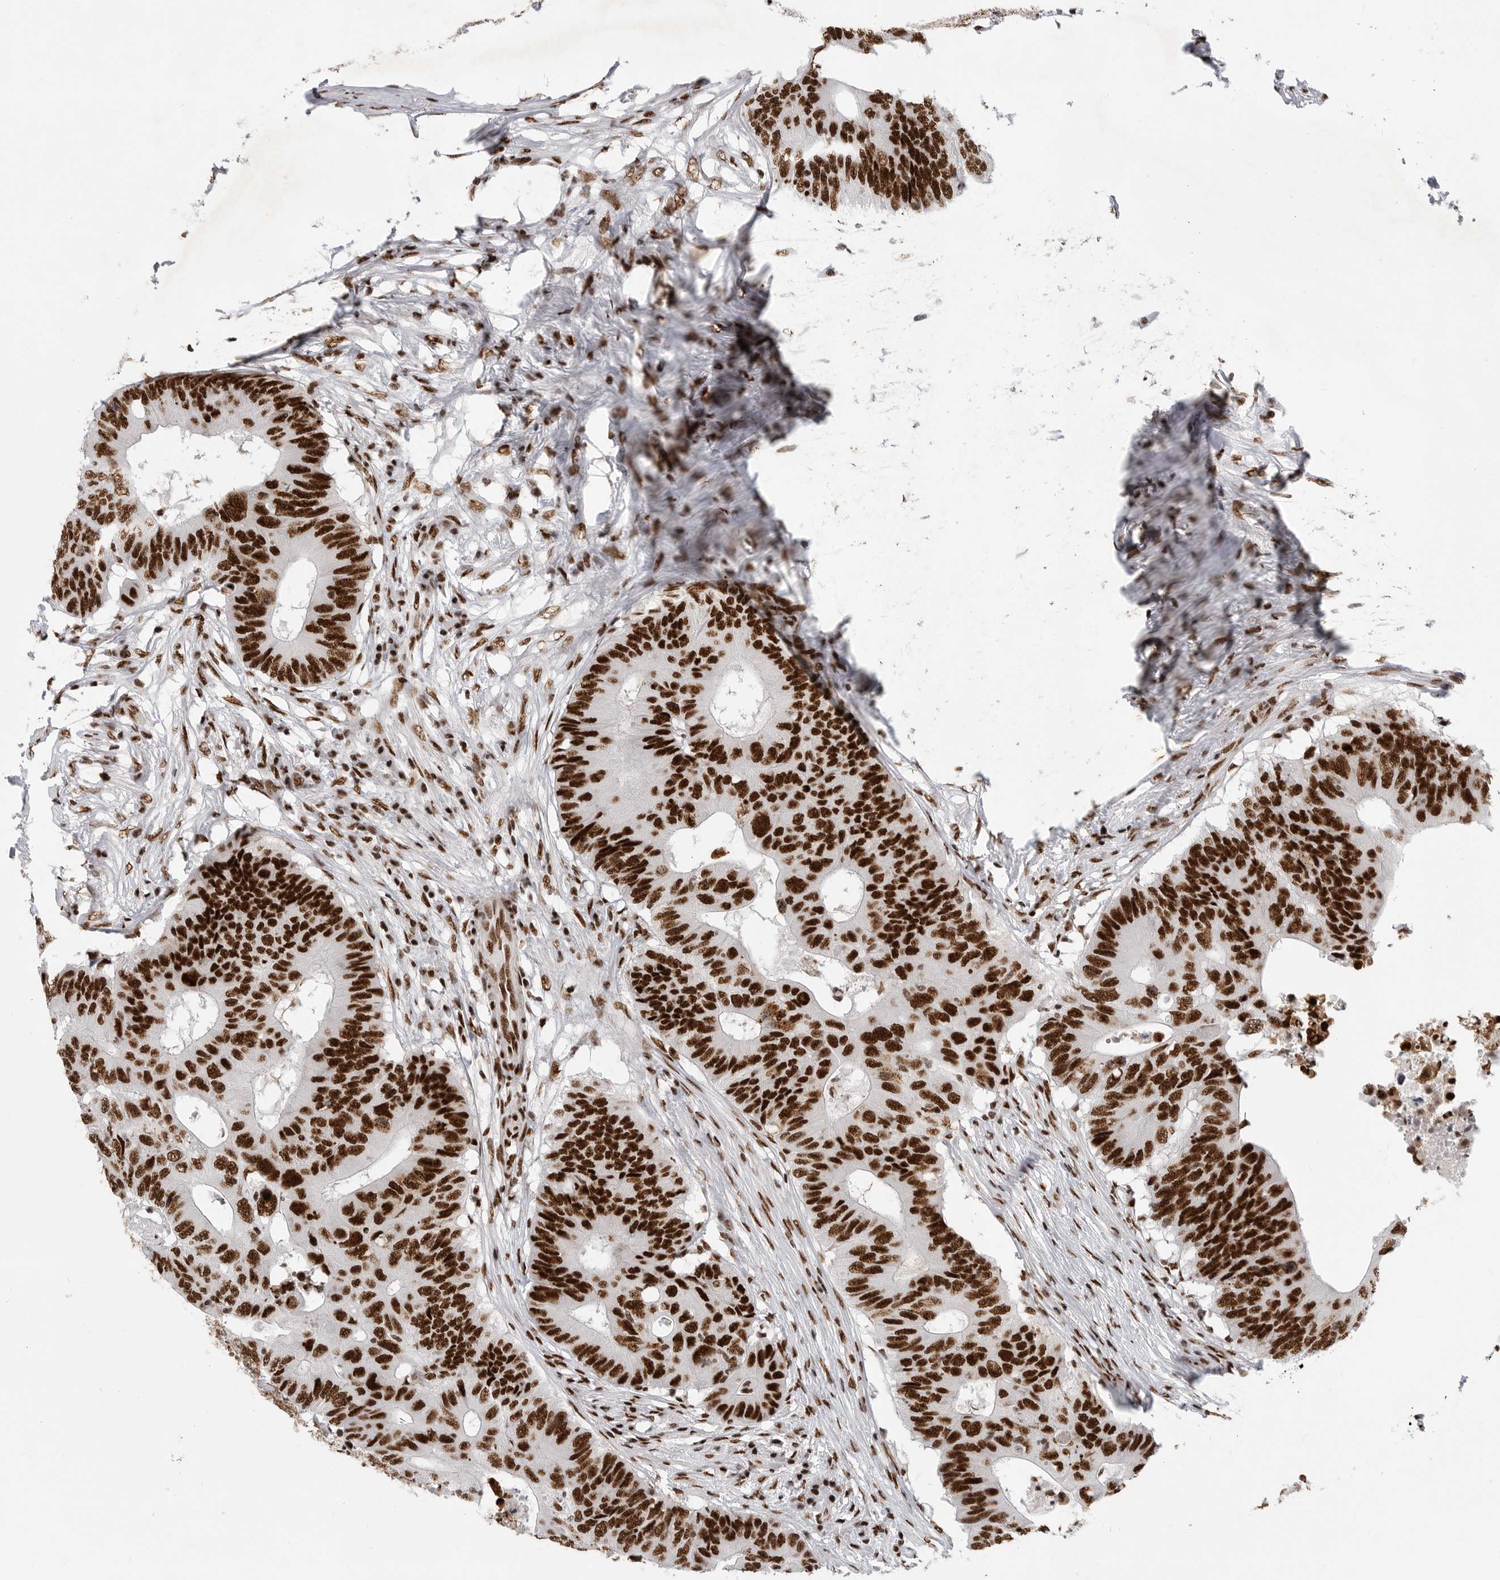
{"staining": {"intensity": "strong", "quantity": ">75%", "location": "nuclear"}, "tissue": "colorectal cancer", "cell_type": "Tumor cells", "image_type": "cancer", "snomed": [{"axis": "morphology", "description": "Adenocarcinoma, NOS"}, {"axis": "topography", "description": "Colon"}], "caption": "High-magnification brightfield microscopy of colorectal cancer stained with DAB (brown) and counterstained with hematoxylin (blue). tumor cells exhibit strong nuclear positivity is identified in about>75% of cells.", "gene": "BCLAF1", "patient": {"sex": "male", "age": 71}}